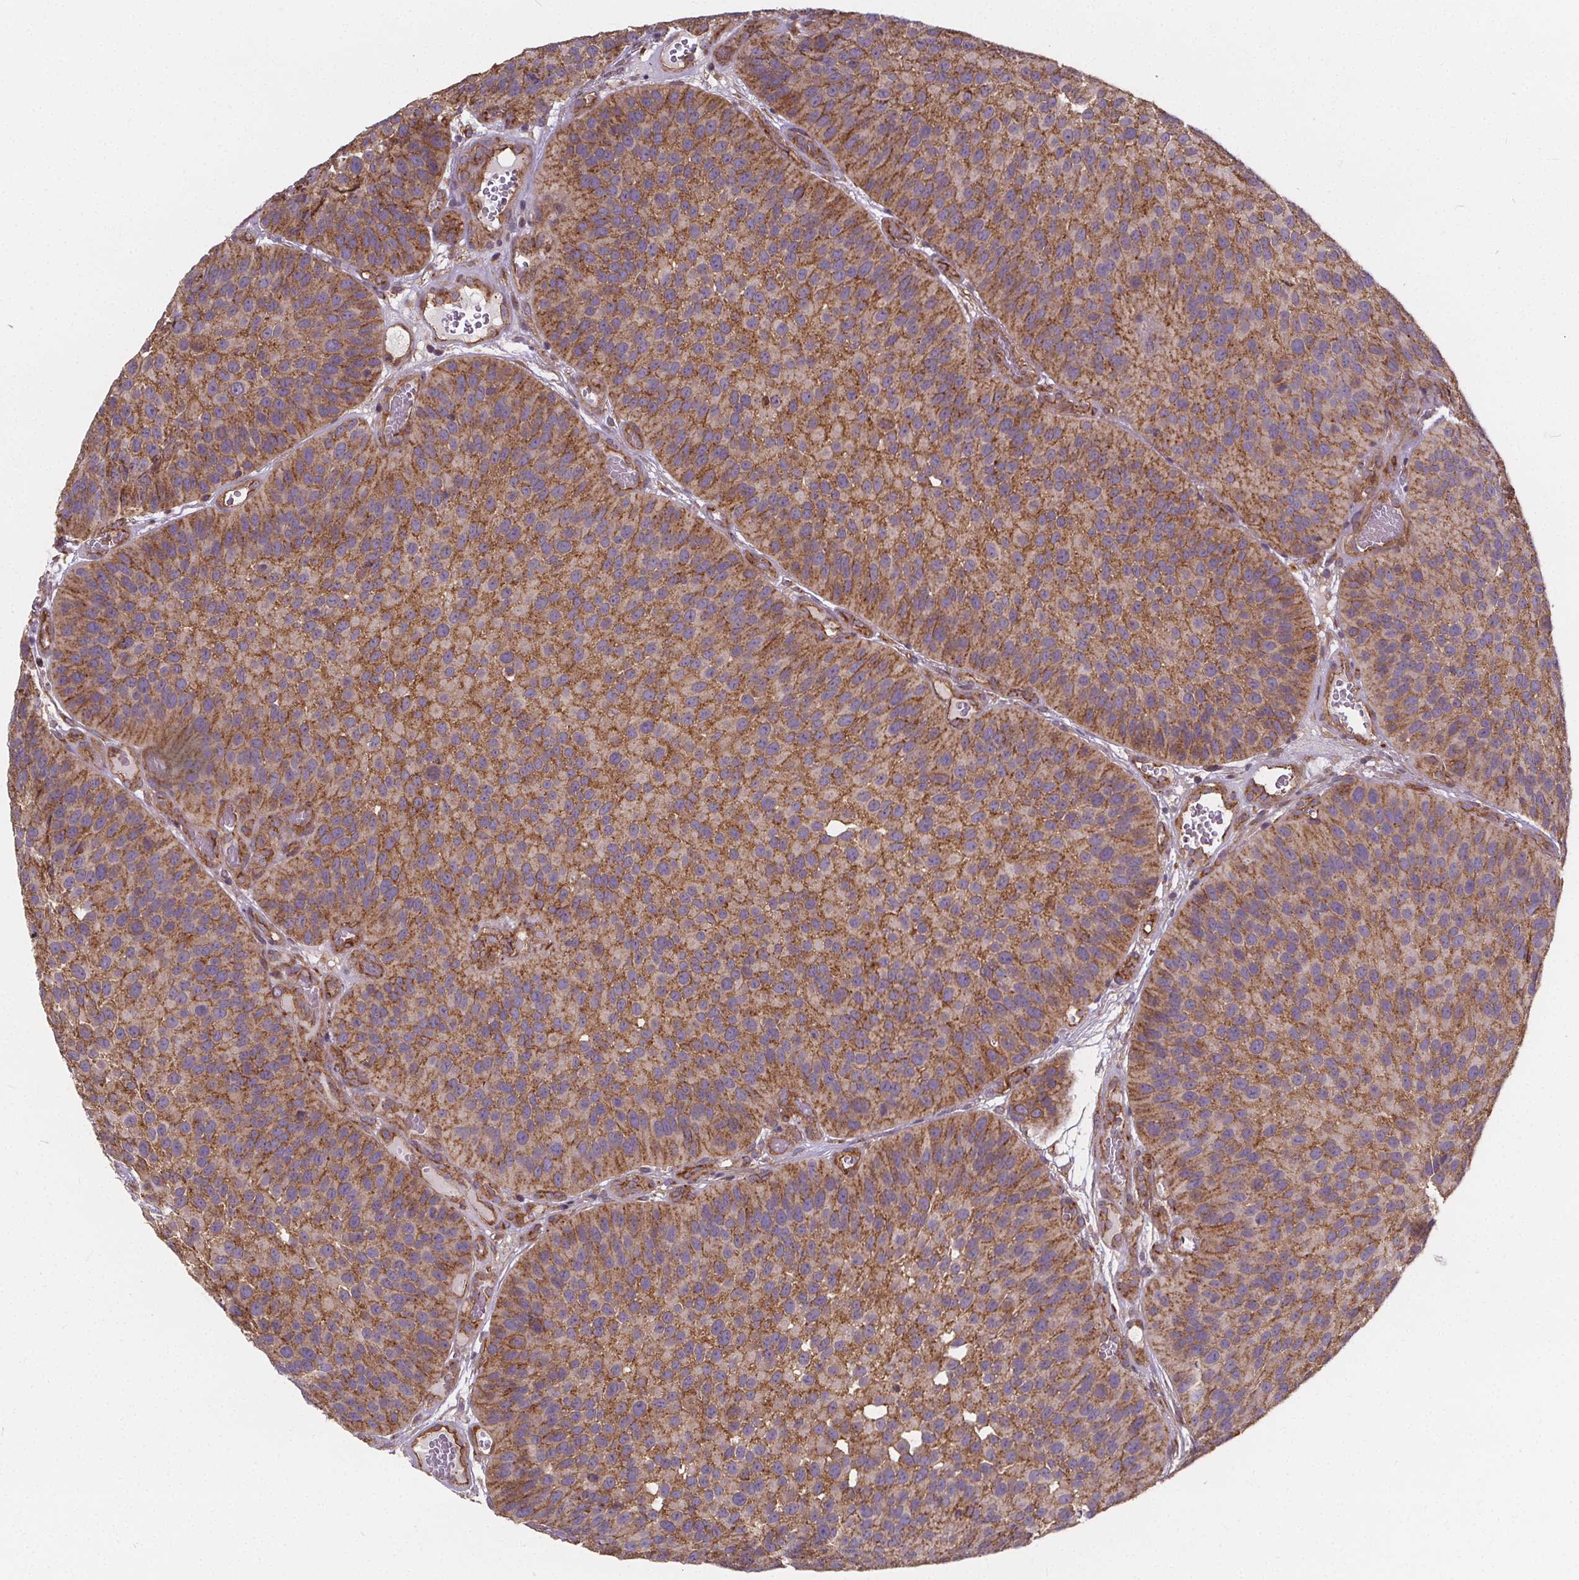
{"staining": {"intensity": "moderate", "quantity": ">75%", "location": "cytoplasmic/membranous"}, "tissue": "urothelial cancer", "cell_type": "Tumor cells", "image_type": "cancer", "snomed": [{"axis": "morphology", "description": "Urothelial carcinoma, Low grade"}, {"axis": "topography", "description": "Urinary bladder"}], "caption": "Brown immunohistochemical staining in human urothelial carcinoma (low-grade) reveals moderate cytoplasmic/membranous expression in approximately >75% of tumor cells.", "gene": "CLINT1", "patient": {"sex": "male", "age": 76}}